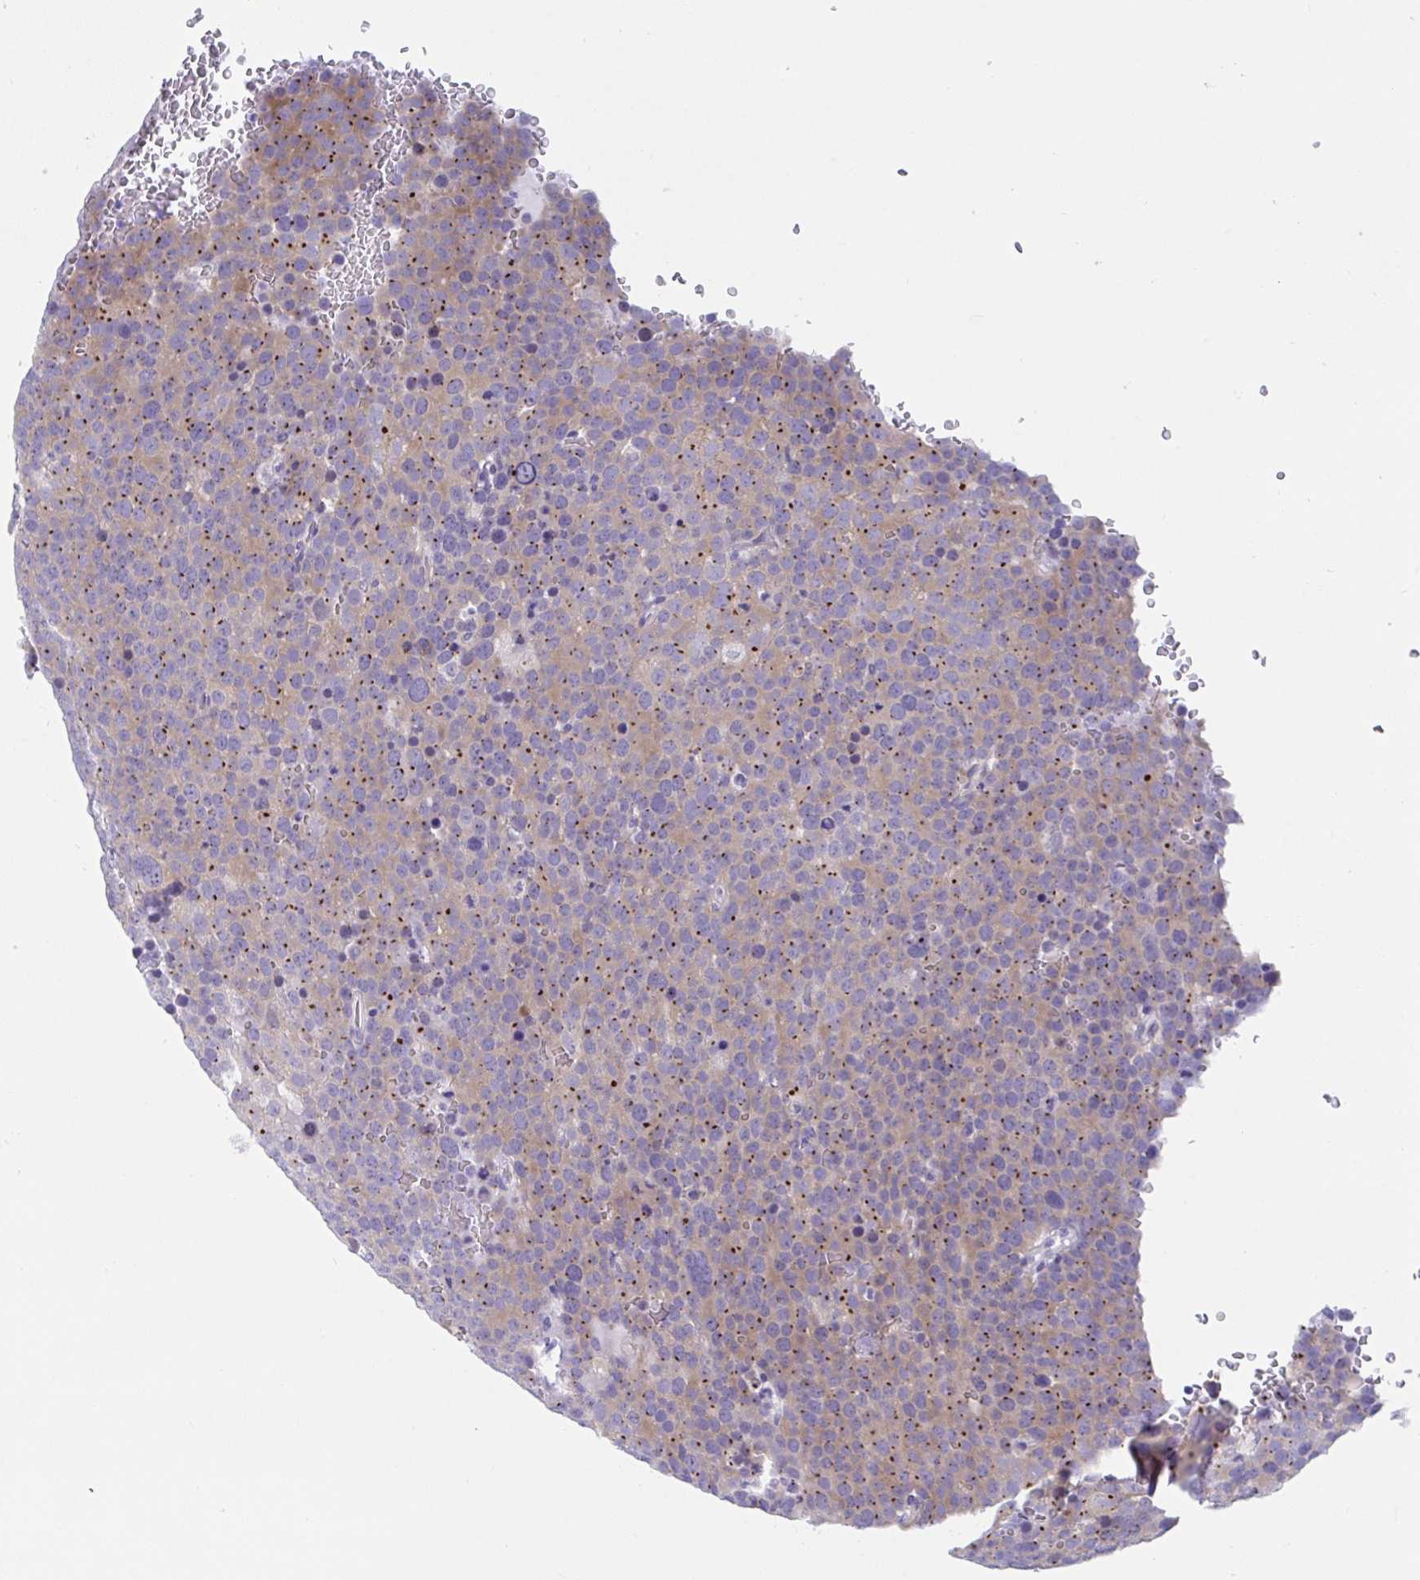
{"staining": {"intensity": "weak", "quantity": "25%-75%", "location": "cytoplasmic/membranous"}, "tissue": "testis cancer", "cell_type": "Tumor cells", "image_type": "cancer", "snomed": [{"axis": "morphology", "description": "Seminoma, NOS"}, {"axis": "topography", "description": "Testis"}], "caption": "Immunohistochemistry (IHC) micrograph of neoplastic tissue: testis cancer stained using immunohistochemistry exhibits low levels of weak protein expression localized specifically in the cytoplasmic/membranous of tumor cells, appearing as a cytoplasmic/membranous brown color.", "gene": "TTC30B", "patient": {"sex": "male", "age": 71}}